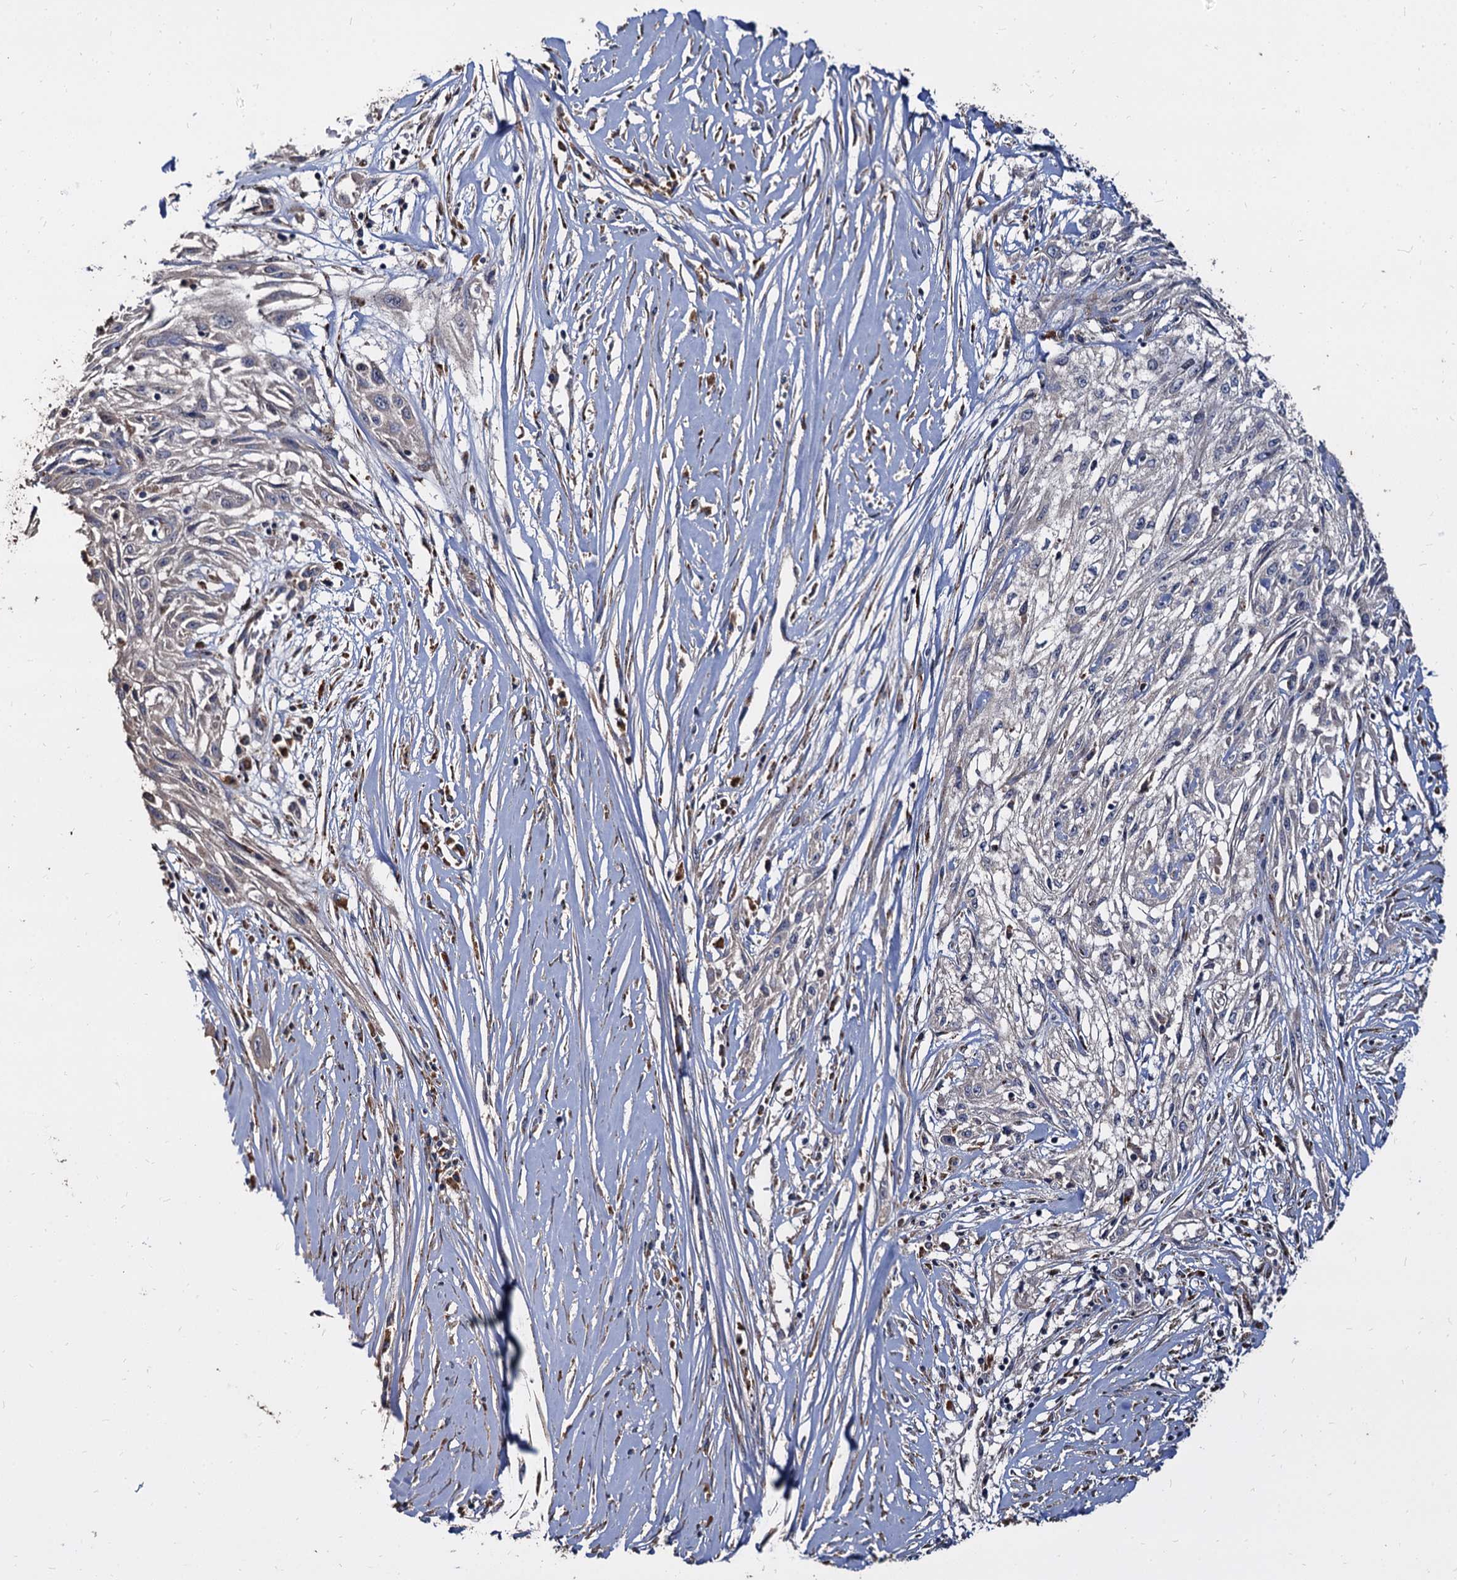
{"staining": {"intensity": "negative", "quantity": "none", "location": "none"}, "tissue": "skin cancer", "cell_type": "Tumor cells", "image_type": "cancer", "snomed": [{"axis": "morphology", "description": "Squamous cell carcinoma, NOS"}, {"axis": "morphology", "description": "Squamous cell carcinoma, metastatic, NOS"}, {"axis": "topography", "description": "Skin"}, {"axis": "topography", "description": "Lymph node"}], "caption": "A high-resolution image shows immunohistochemistry staining of skin squamous cell carcinoma, which displays no significant staining in tumor cells.", "gene": "WWC3", "patient": {"sex": "male", "age": 75}}